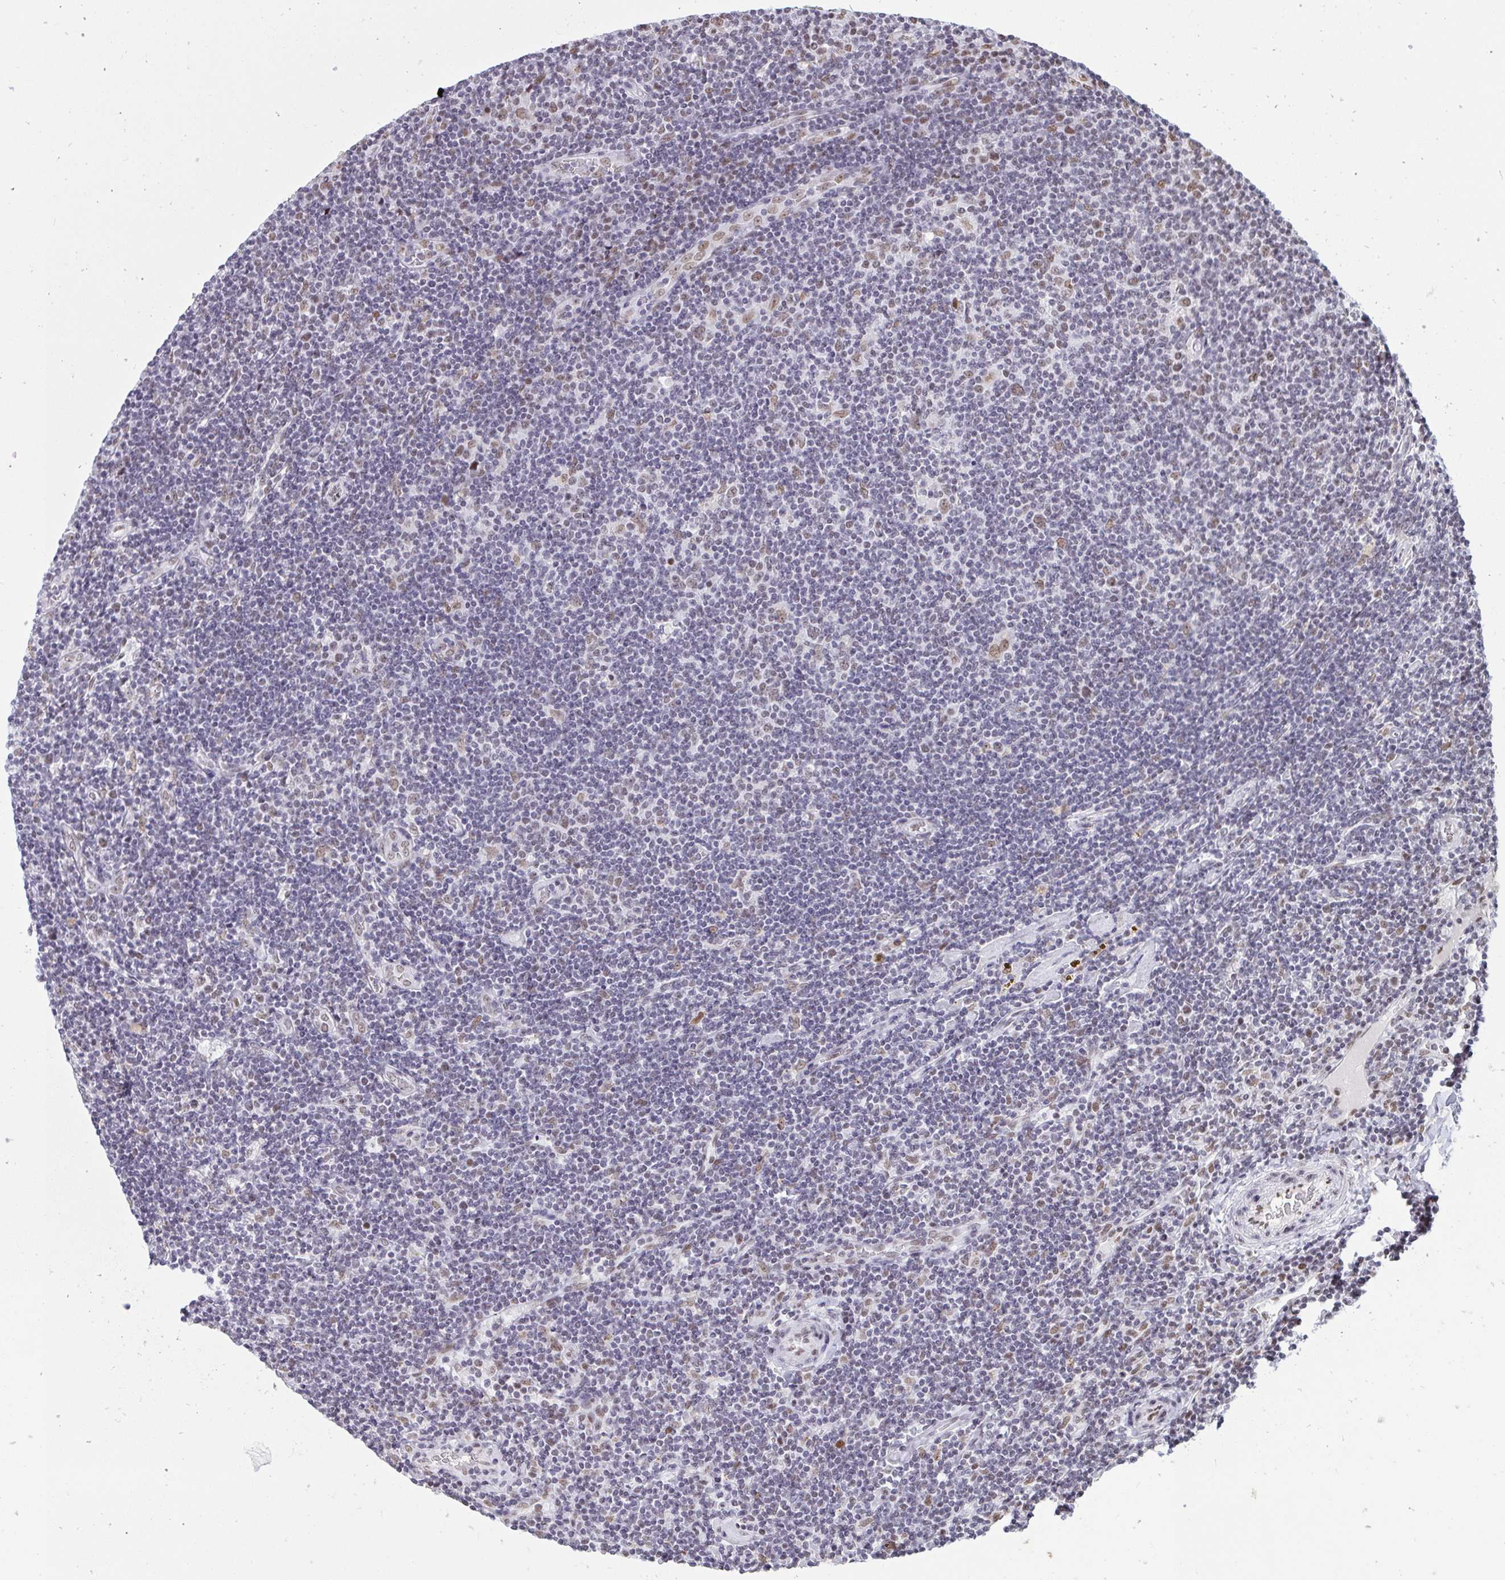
{"staining": {"intensity": "moderate", "quantity": ">75%", "location": "nuclear"}, "tissue": "lymphoma", "cell_type": "Tumor cells", "image_type": "cancer", "snomed": [{"axis": "morphology", "description": "Hodgkin's disease, NOS"}, {"axis": "topography", "description": "Lymph node"}], "caption": "Brown immunohistochemical staining in human Hodgkin's disease reveals moderate nuclear positivity in about >75% of tumor cells.", "gene": "CBFA2T2", "patient": {"sex": "male", "age": 40}}